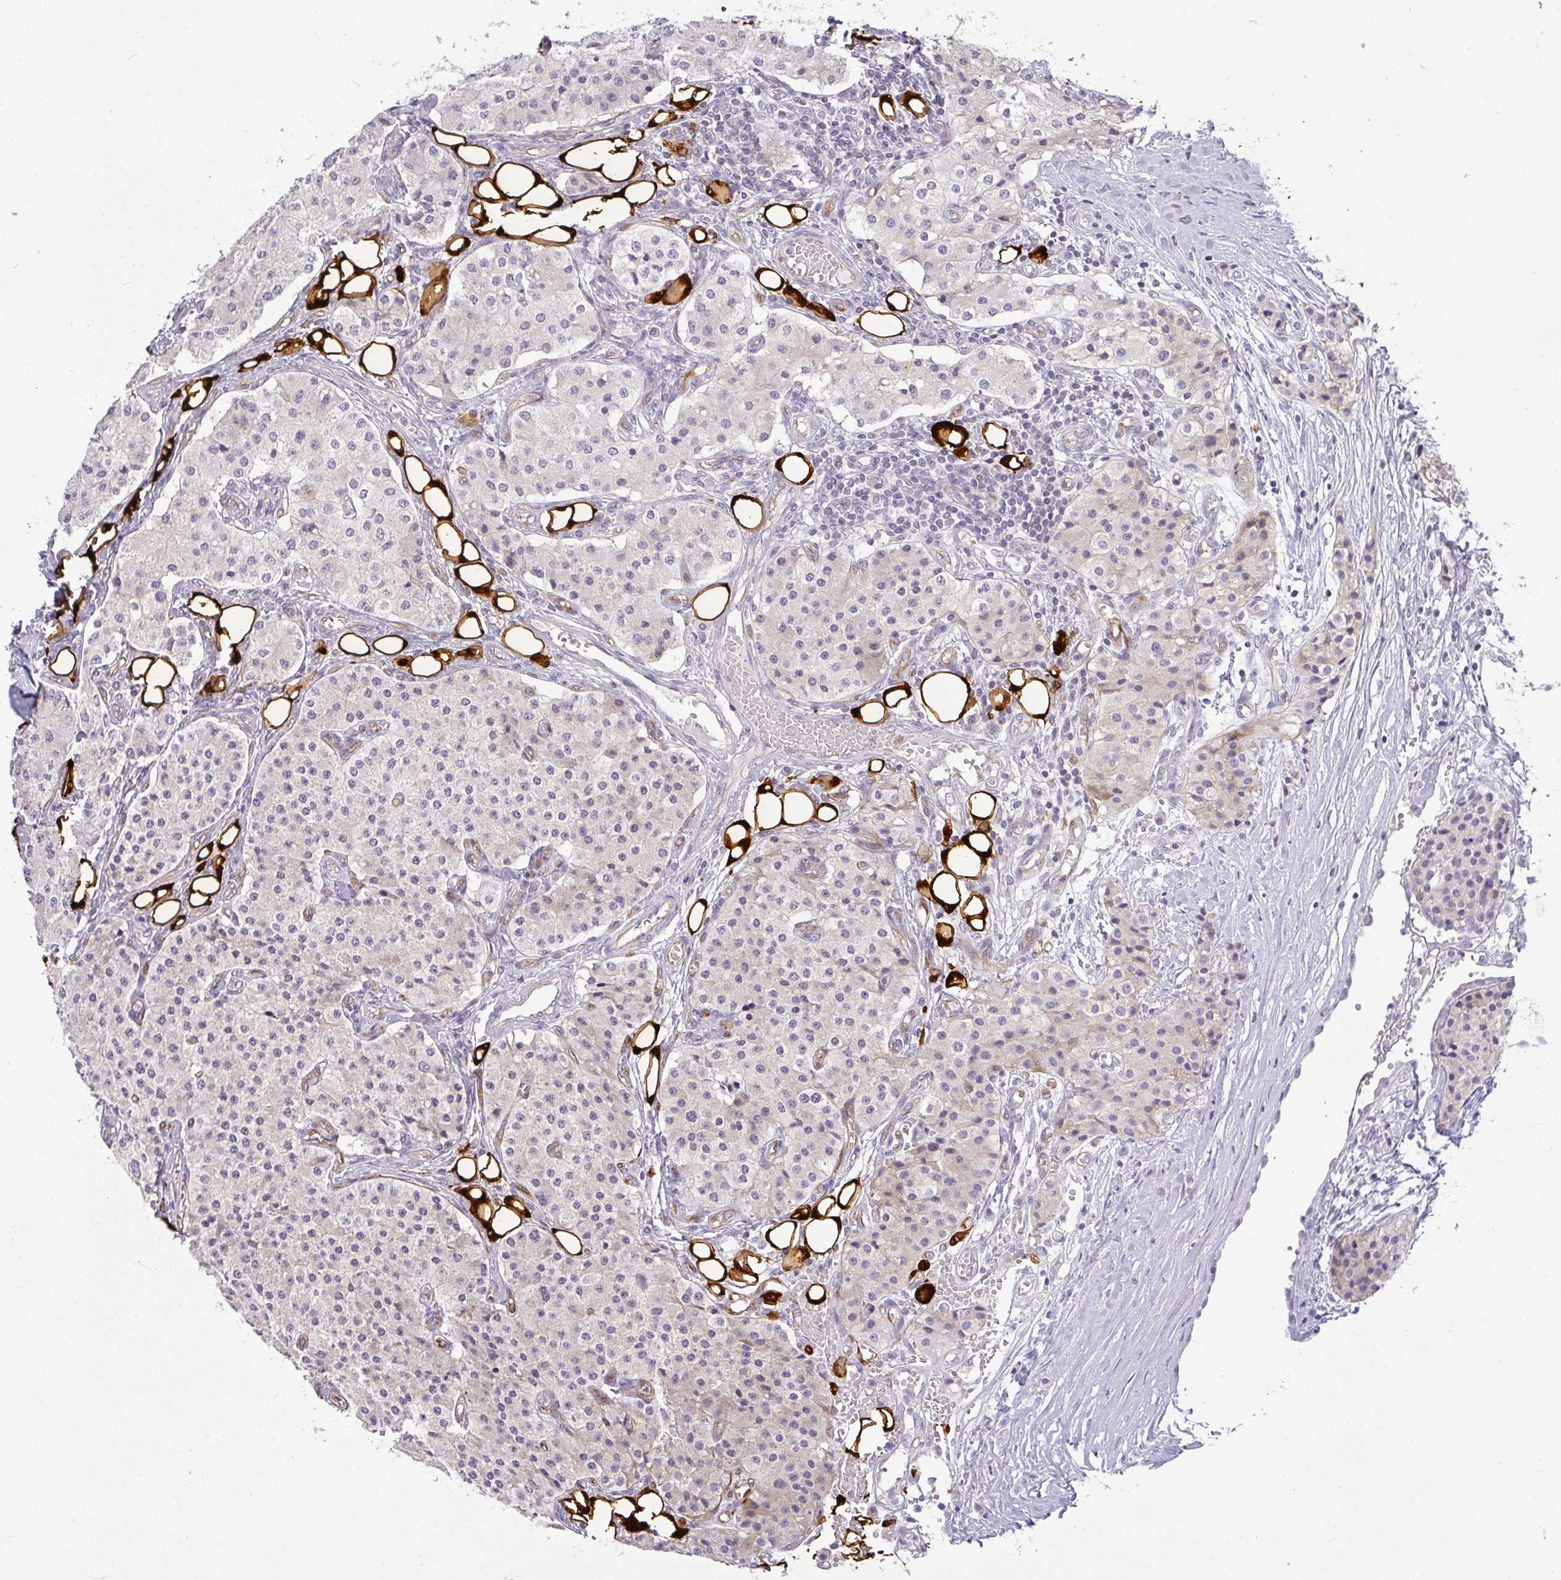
{"staining": {"intensity": "weak", "quantity": "<25%", "location": "cytoplasmic/membranous"}, "tissue": "carcinoid", "cell_type": "Tumor cells", "image_type": "cancer", "snomed": [{"axis": "morphology", "description": "Carcinoid, malignant, NOS"}, {"axis": "topography", "description": "Colon"}], "caption": "This micrograph is of carcinoid stained with immunohistochemistry to label a protein in brown with the nuclei are counter-stained blue. There is no staining in tumor cells.", "gene": "LIPE", "patient": {"sex": "female", "age": 52}}